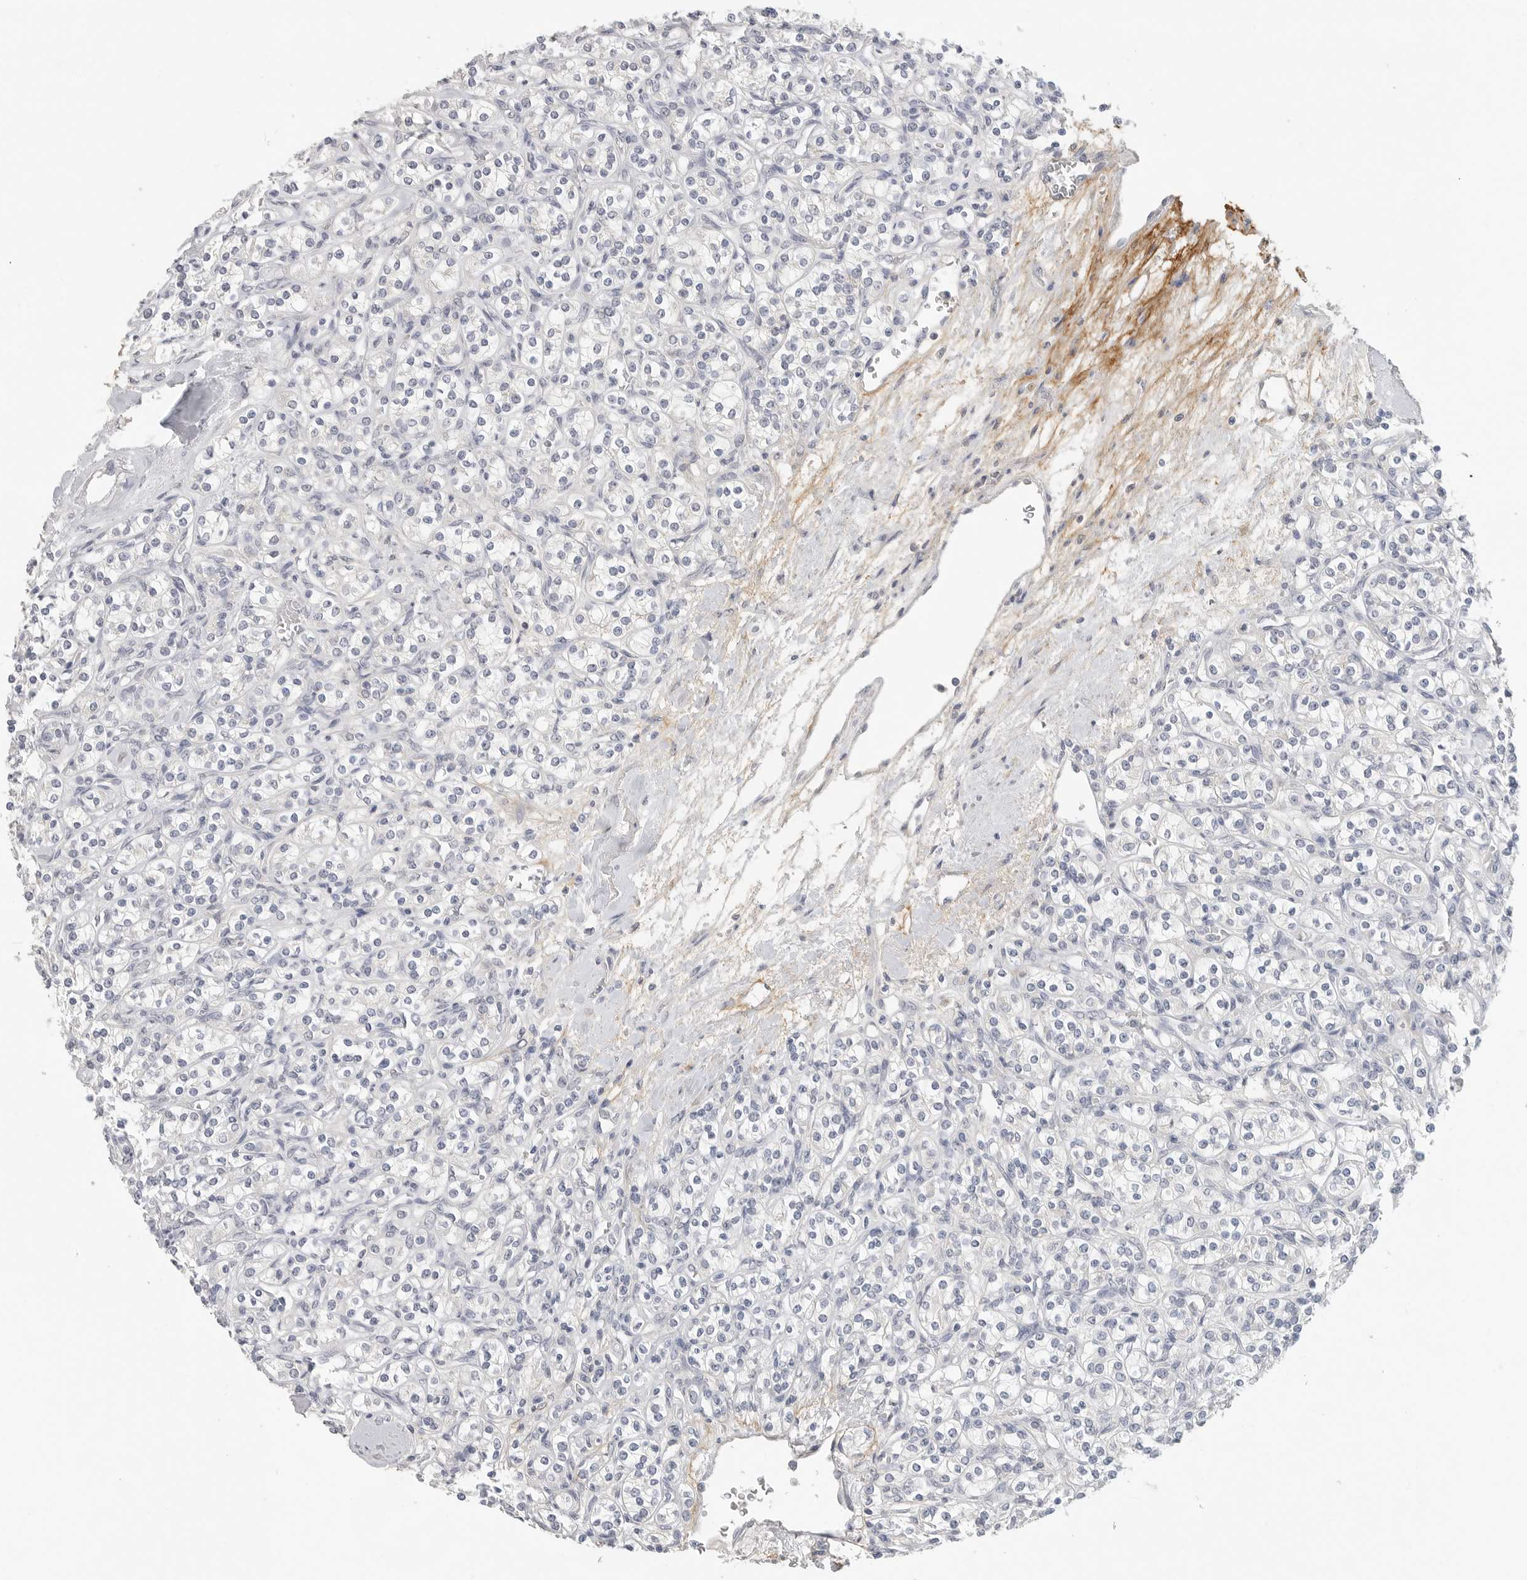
{"staining": {"intensity": "negative", "quantity": "none", "location": "none"}, "tissue": "renal cancer", "cell_type": "Tumor cells", "image_type": "cancer", "snomed": [{"axis": "morphology", "description": "Adenocarcinoma, NOS"}, {"axis": "topography", "description": "Kidney"}], "caption": "IHC image of human adenocarcinoma (renal) stained for a protein (brown), which demonstrates no staining in tumor cells. The staining is performed using DAB (3,3'-diaminobenzidine) brown chromogen with nuclei counter-stained in using hematoxylin.", "gene": "FBN2", "patient": {"sex": "male", "age": 77}}